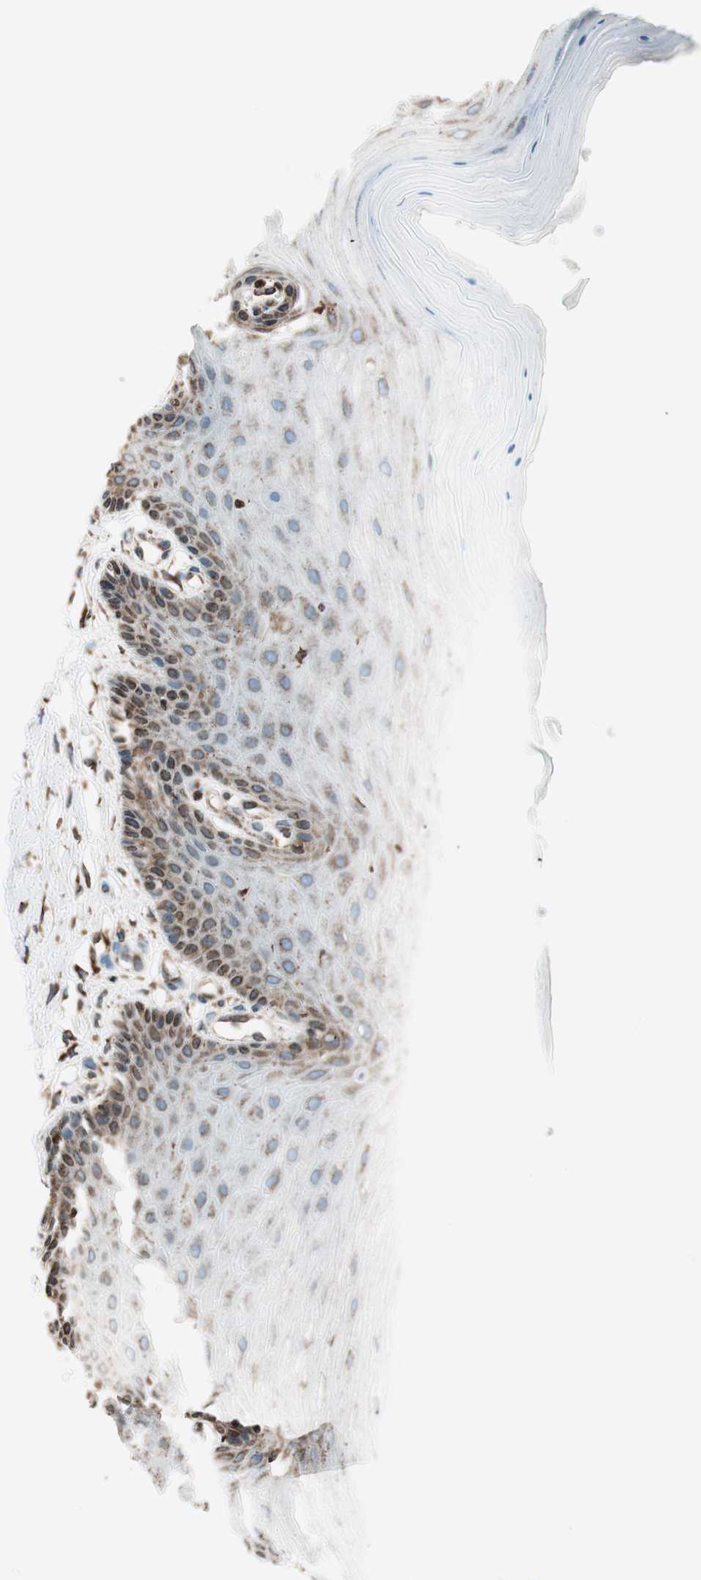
{"staining": {"intensity": "moderate", "quantity": ">75%", "location": "cytoplasmic/membranous"}, "tissue": "cervix", "cell_type": "Glandular cells", "image_type": "normal", "snomed": [{"axis": "morphology", "description": "Normal tissue, NOS"}, {"axis": "topography", "description": "Cervix"}], "caption": "Immunohistochemistry image of benign human cervix stained for a protein (brown), which shows medium levels of moderate cytoplasmic/membranous positivity in approximately >75% of glandular cells.", "gene": "PRKCSH", "patient": {"sex": "female", "age": 55}}